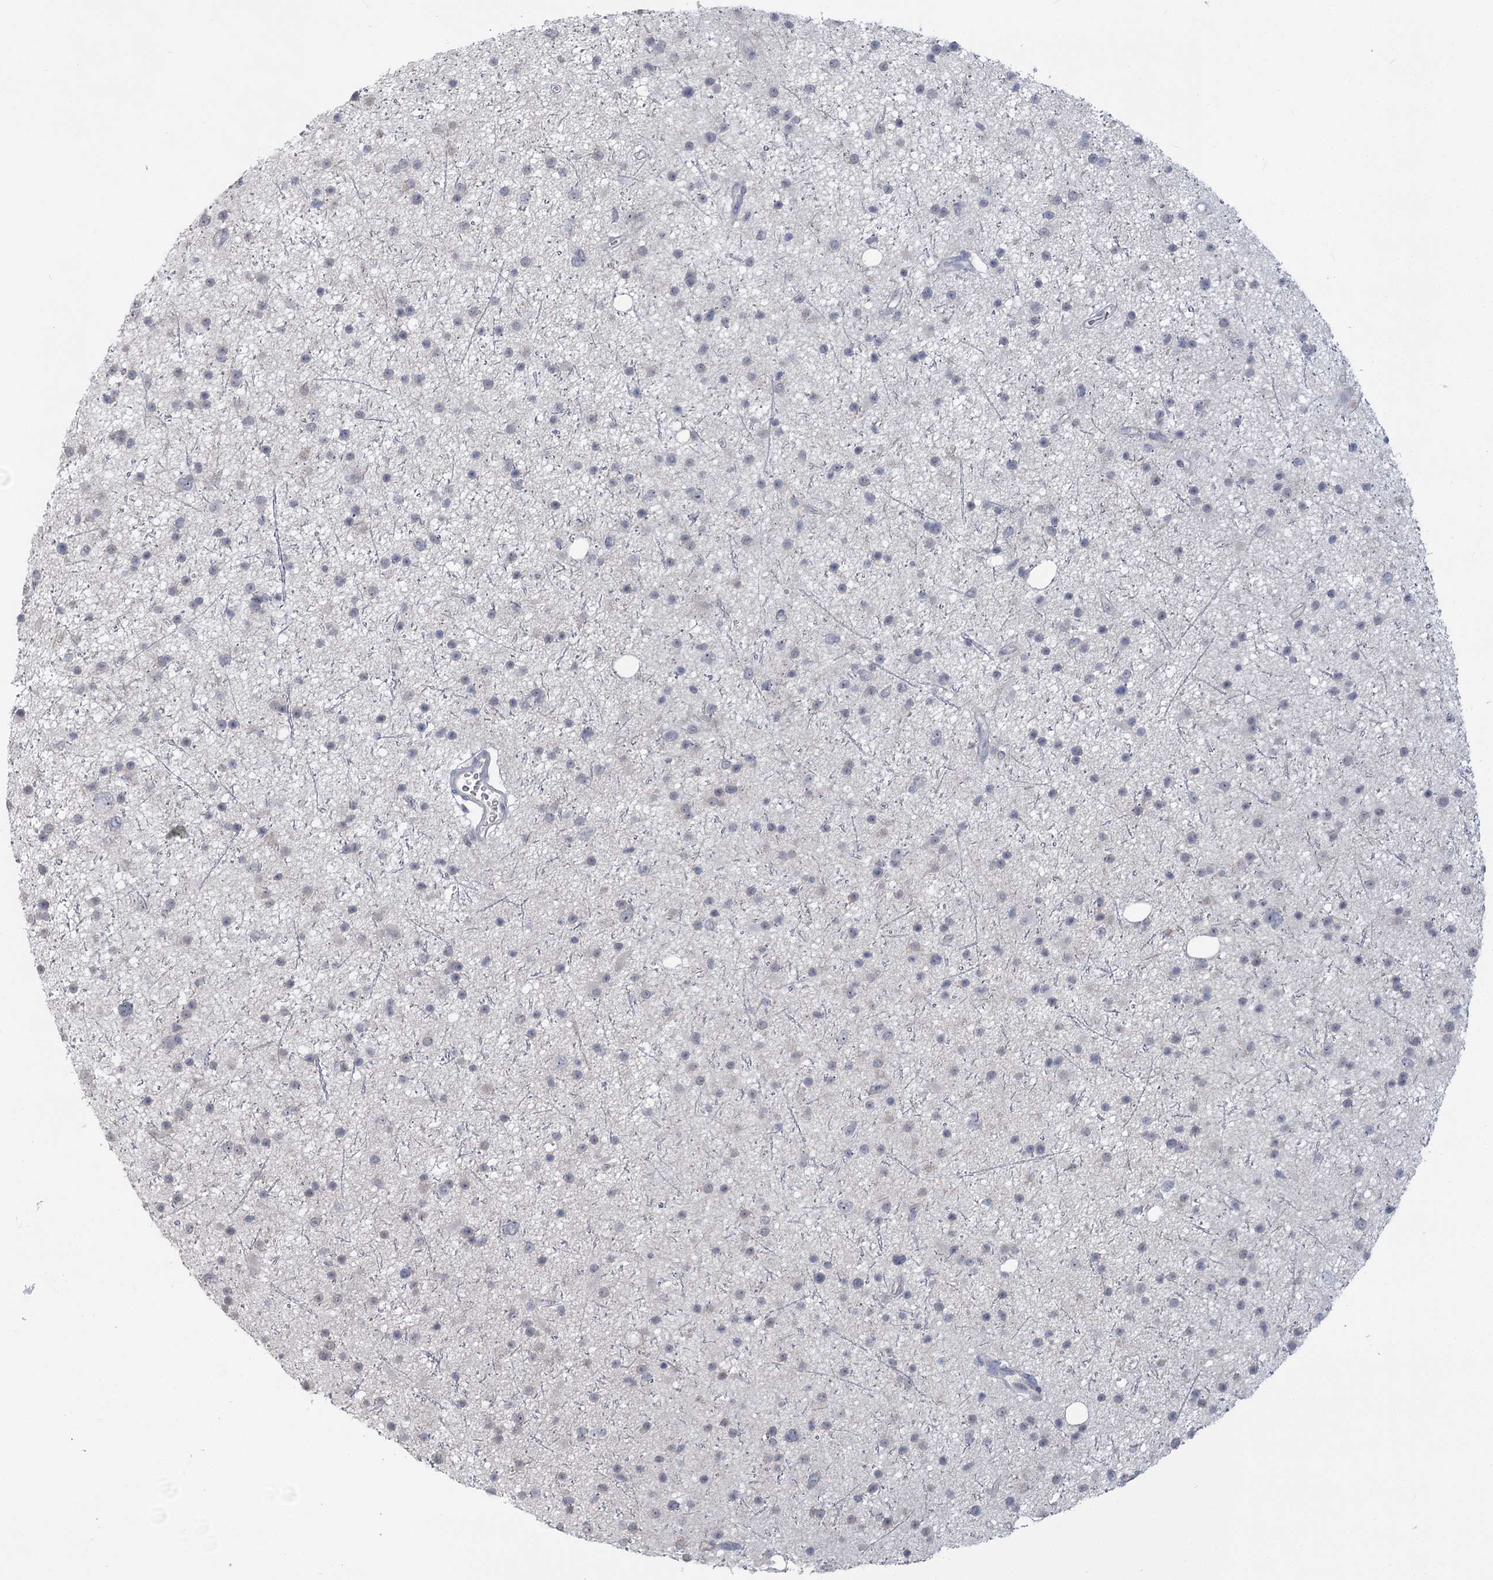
{"staining": {"intensity": "negative", "quantity": "none", "location": "none"}, "tissue": "glioma", "cell_type": "Tumor cells", "image_type": "cancer", "snomed": [{"axis": "morphology", "description": "Glioma, malignant, Low grade"}, {"axis": "topography", "description": "Cerebral cortex"}], "caption": "Protein analysis of glioma reveals no significant expression in tumor cells.", "gene": "SLC9A3", "patient": {"sex": "female", "age": 39}}